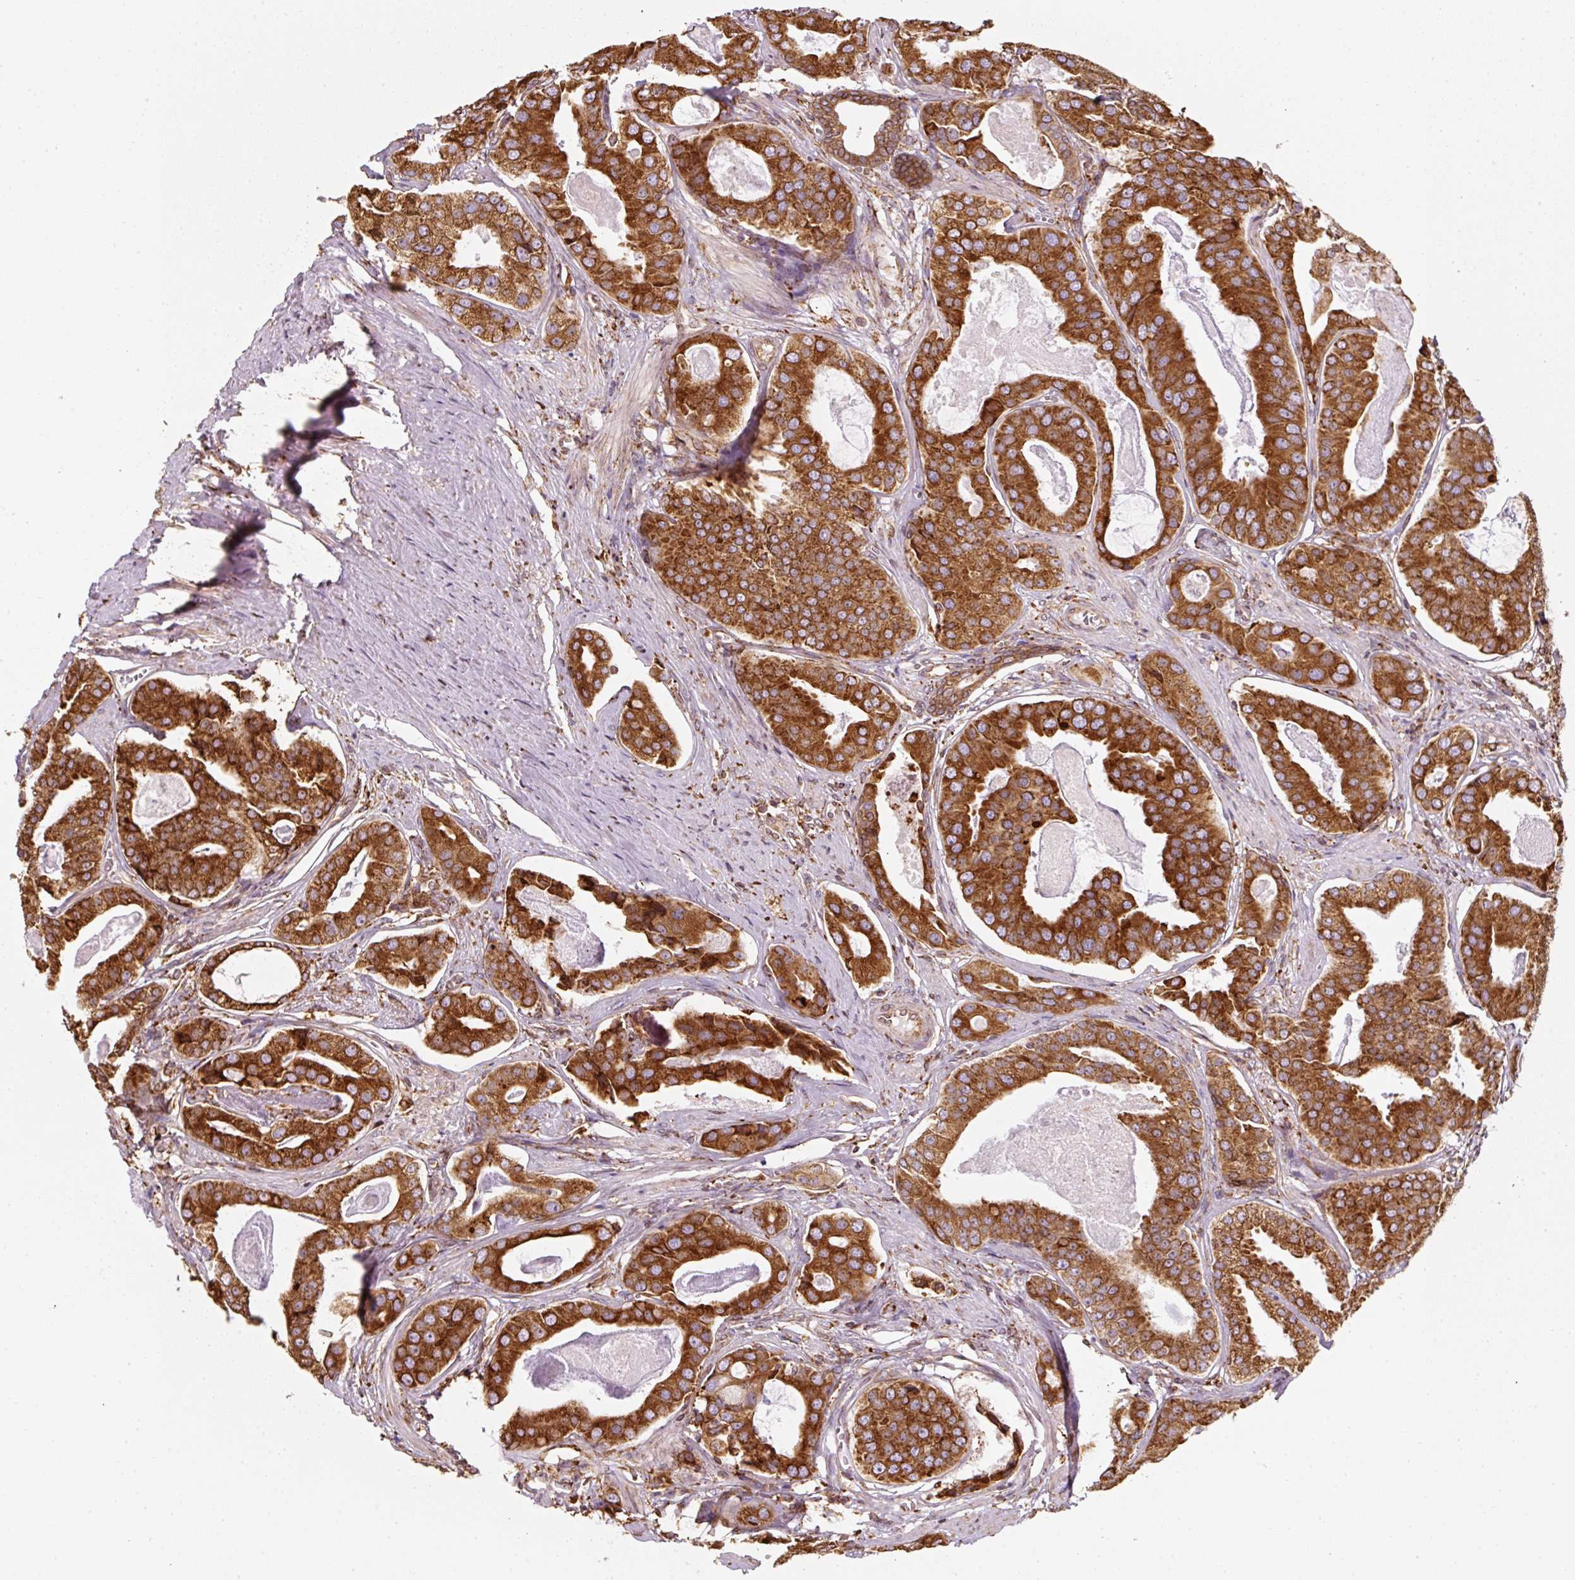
{"staining": {"intensity": "strong", "quantity": ">75%", "location": "cytoplasmic/membranous"}, "tissue": "prostate cancer", "cell_type": "Tumor cells", "image_type": "cancer", "snomed": [{"axis": "morphology", "description": "Adenocarcinoma, High grade"}, {"axis": "topography", "description": "Prostate"}], "caption": "Immunohistochemistry (IHC) histopathology image of neoplastic tissue: adenocarcinoma (high-grade) (prostate) stained using IHC displays high levels of strong protein expression localized specifically in the cytoplasmic/membranous of tumor cells, appearing as a cytoplasmic/membranous brown color.", "gene": "PRKCSH", "patient": {"sex": "male", "age": 71}}